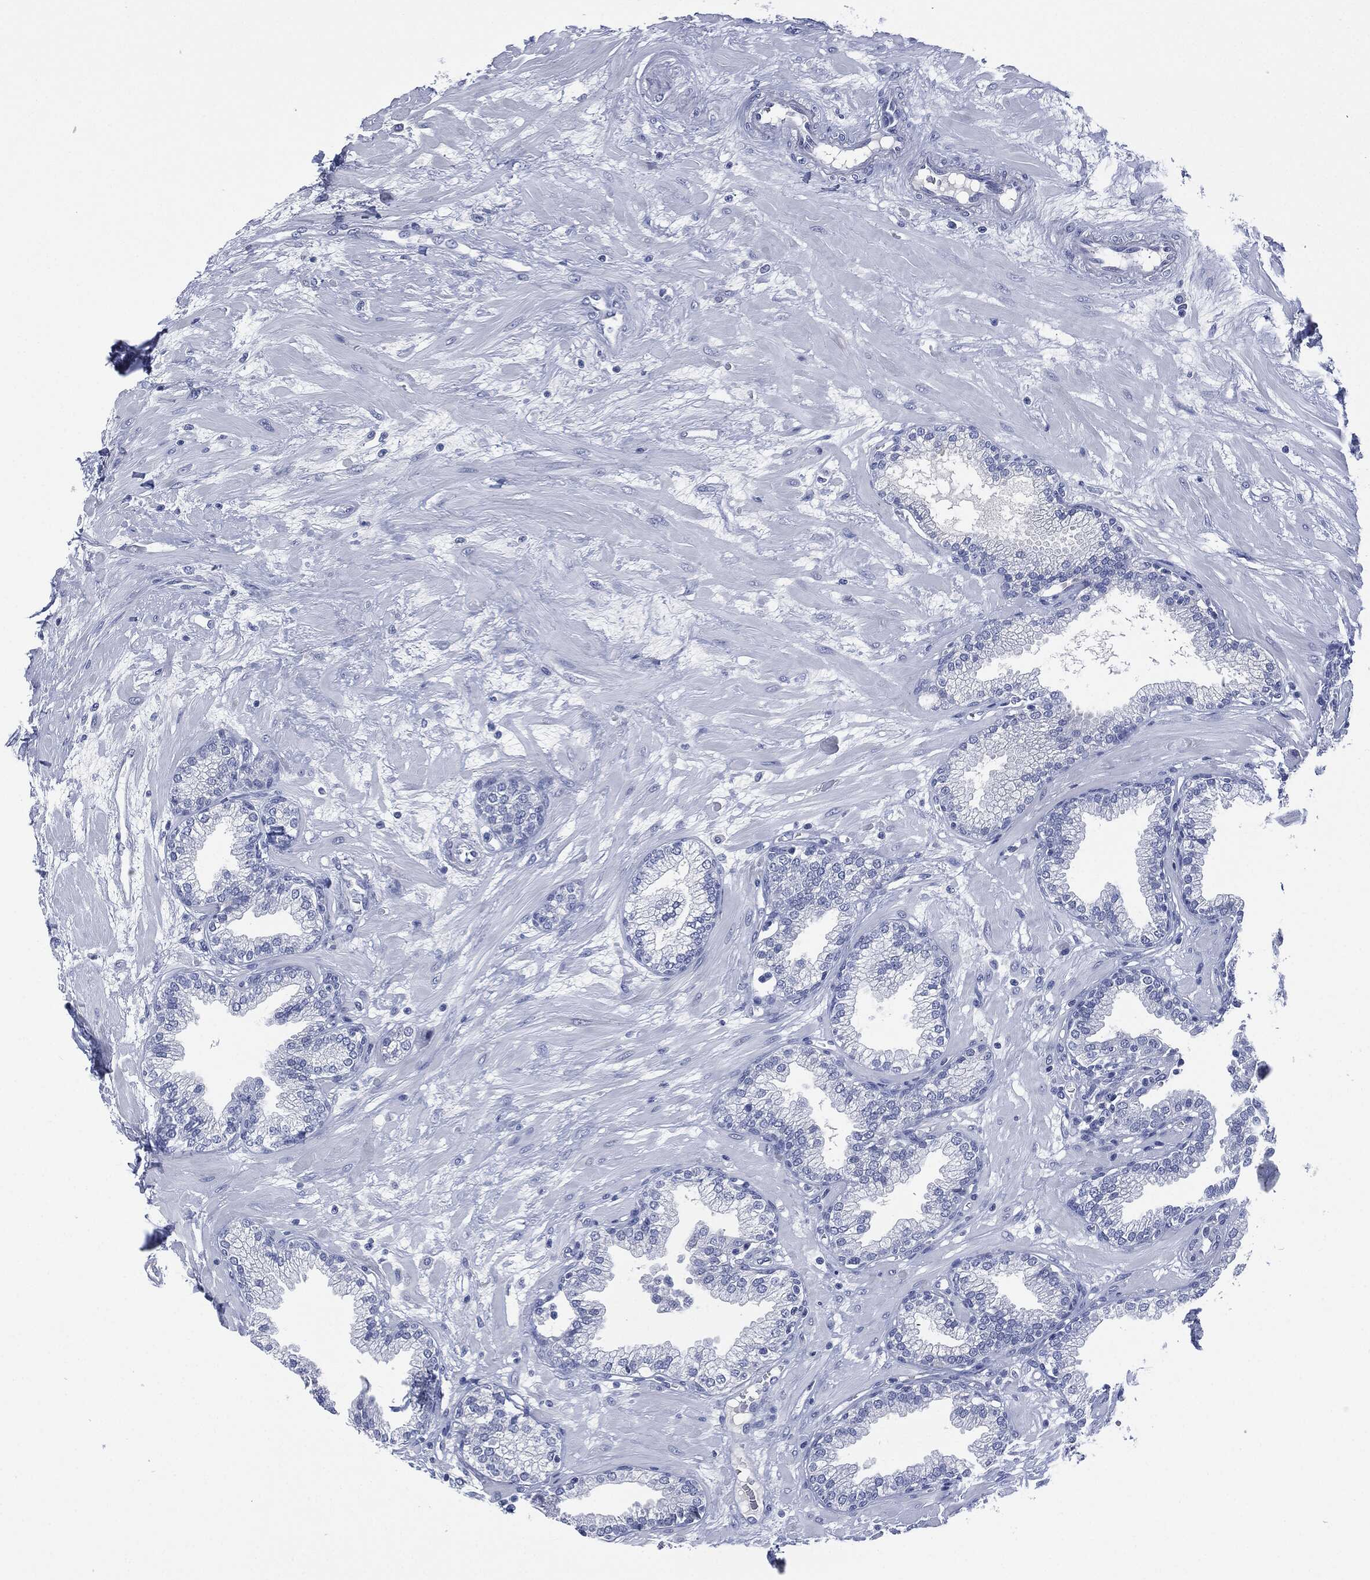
{"staining": {"intensity": "negative", "quantity": "none", "location": "none"}, "tissue": "prostate", "cell_type": "Glandular cells", "image_type": "normal", "snomed": [{"axis": "morphology", "description": "Normal tissue, NOS"}, {"axis": "topography", "description": "Prostate"}], "caption": "DAB immunohistochemical staining of normal prostate shows no significant expression in glandular cells. The staining is performed using DAB (3,3'-diaminobenzidine) brown chromogen with nuclei counter-stained in using hematoxylin.", "gene": "MUC16", "patient": {"sex": "male", "age": 64}}